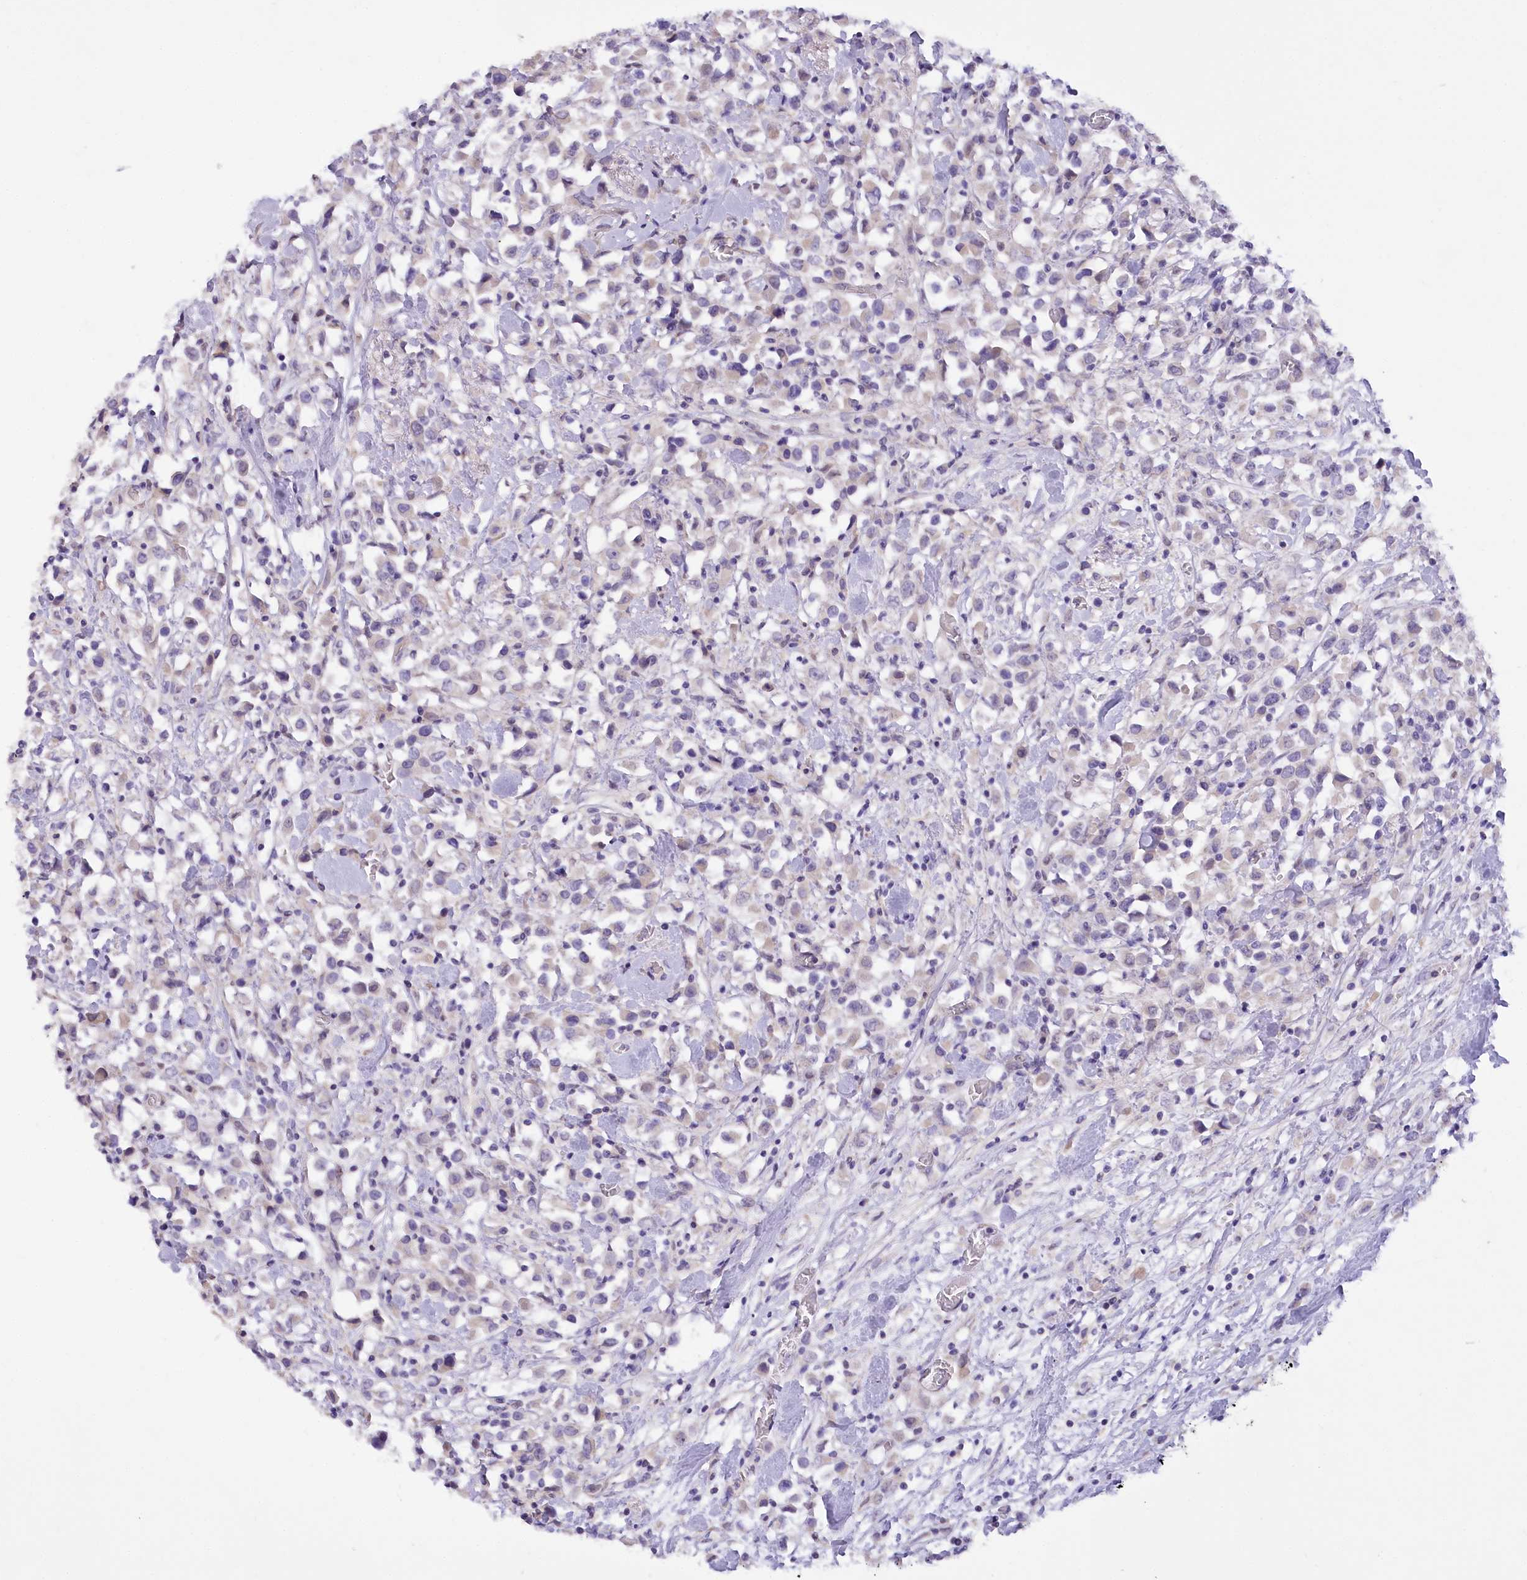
{"staining": {"intensity": "negative", "quantity": "none", "location": "none"}, "tissue": "breast cancer", "cell_type": "Tumor cells", "image_type": "cancer", "snomed": [{"axis": "morphology", "description": "Duct carcinoma"}, {"axis": "topography", "description": "Breast"}], "caption": "This is an immunohistochemistry (IHC) image of breast cancer (infiltrating ductal carcinoma). There is no staining in tumor cells.", "gene": "DCUN1D1", "patient": {"sex": "female", "age": 61}}